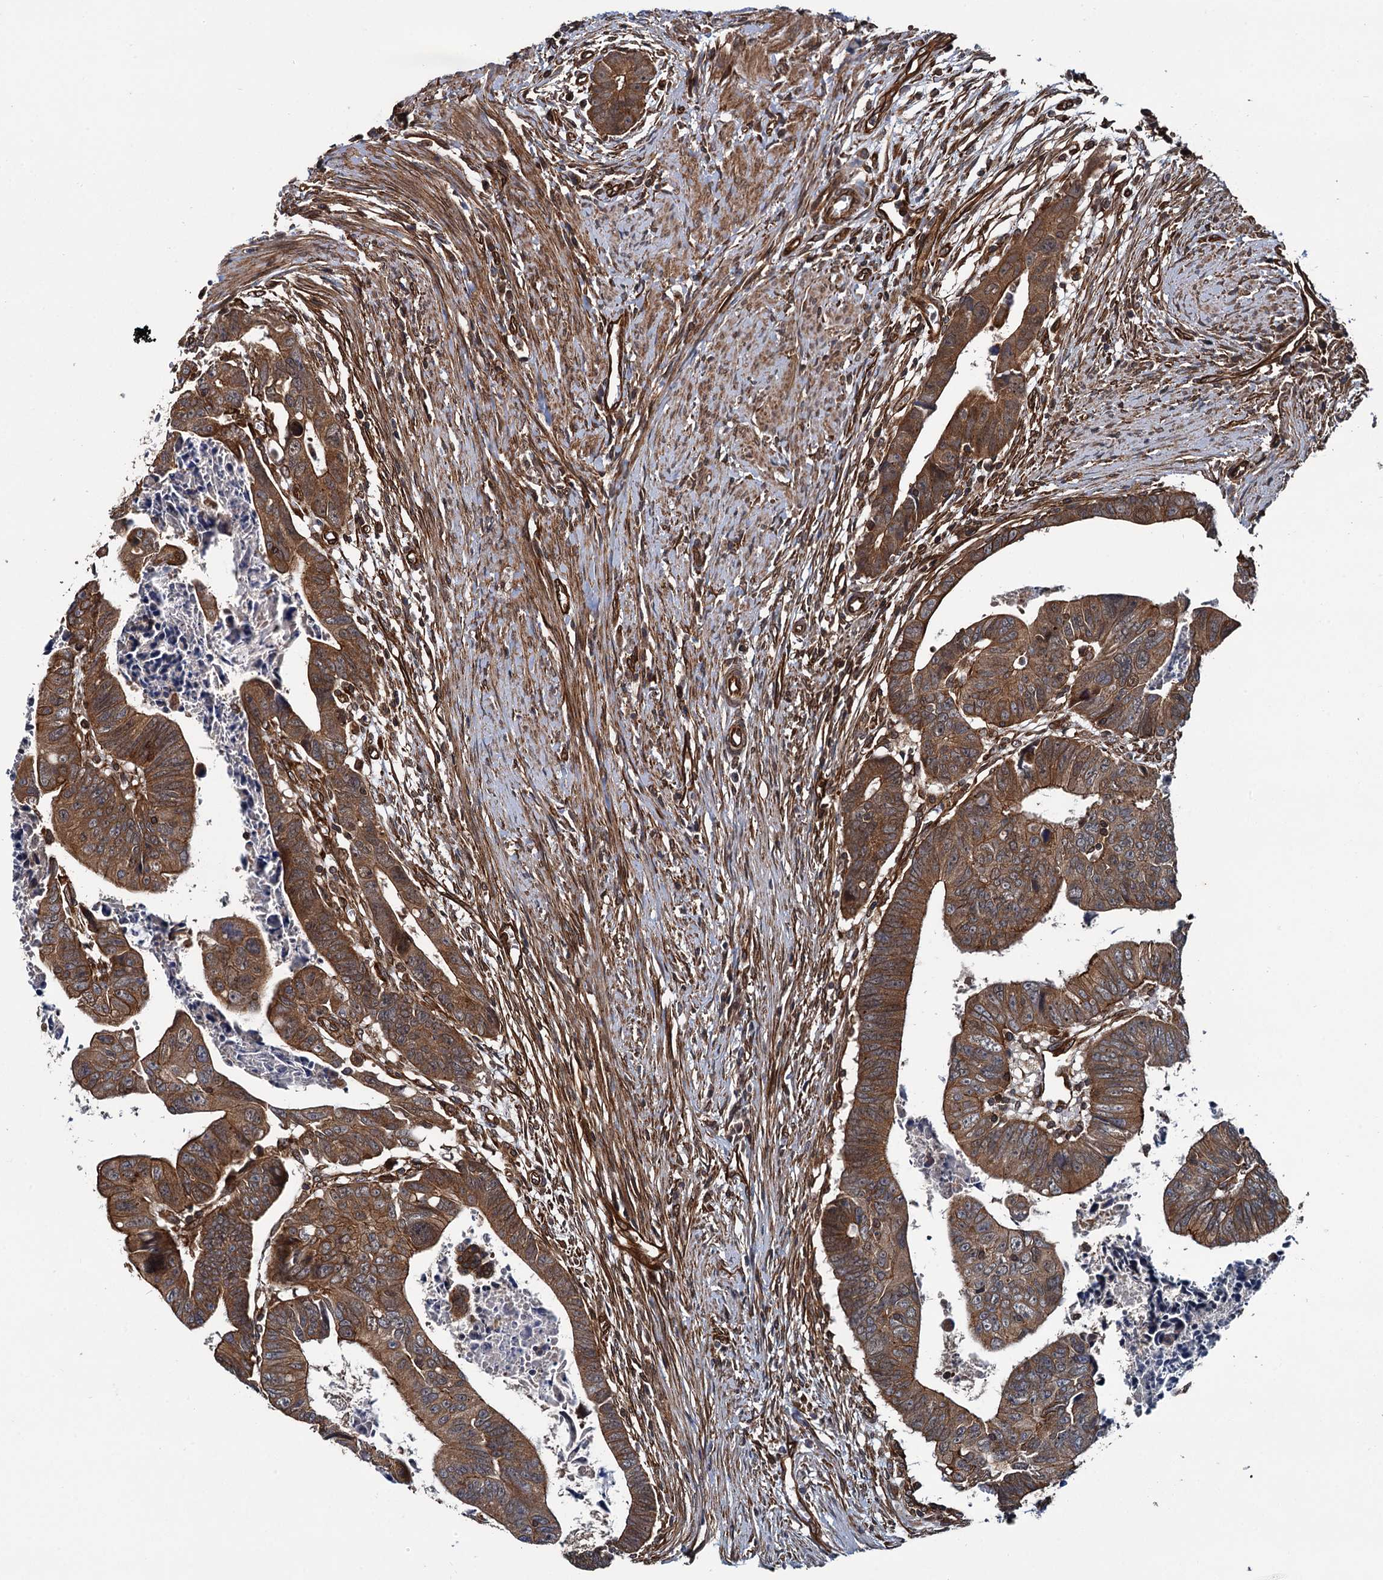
{"staining": {"intensity": "moderate", "quantity": ">75%", "location": "cytoplasmic/membranous"}, "tissue": "colorectal cancer", "cell_type": "Tumor cells", "image_type": "cancer", "snomed": [{"axis": "morphology", "description": "Adenocarcinoma, NOS"}, {"axis": "topography", "description": "Rectum"}], "caption": "Adenocarcinoma (colorectal) stained with DAB IHC reveals medium levels of moderate cytoplasmic/membranous expression in approximately >75% of tumor cells.", "gene": "ZFYVE19", "patient": {"sex": "female", "age": 65}}